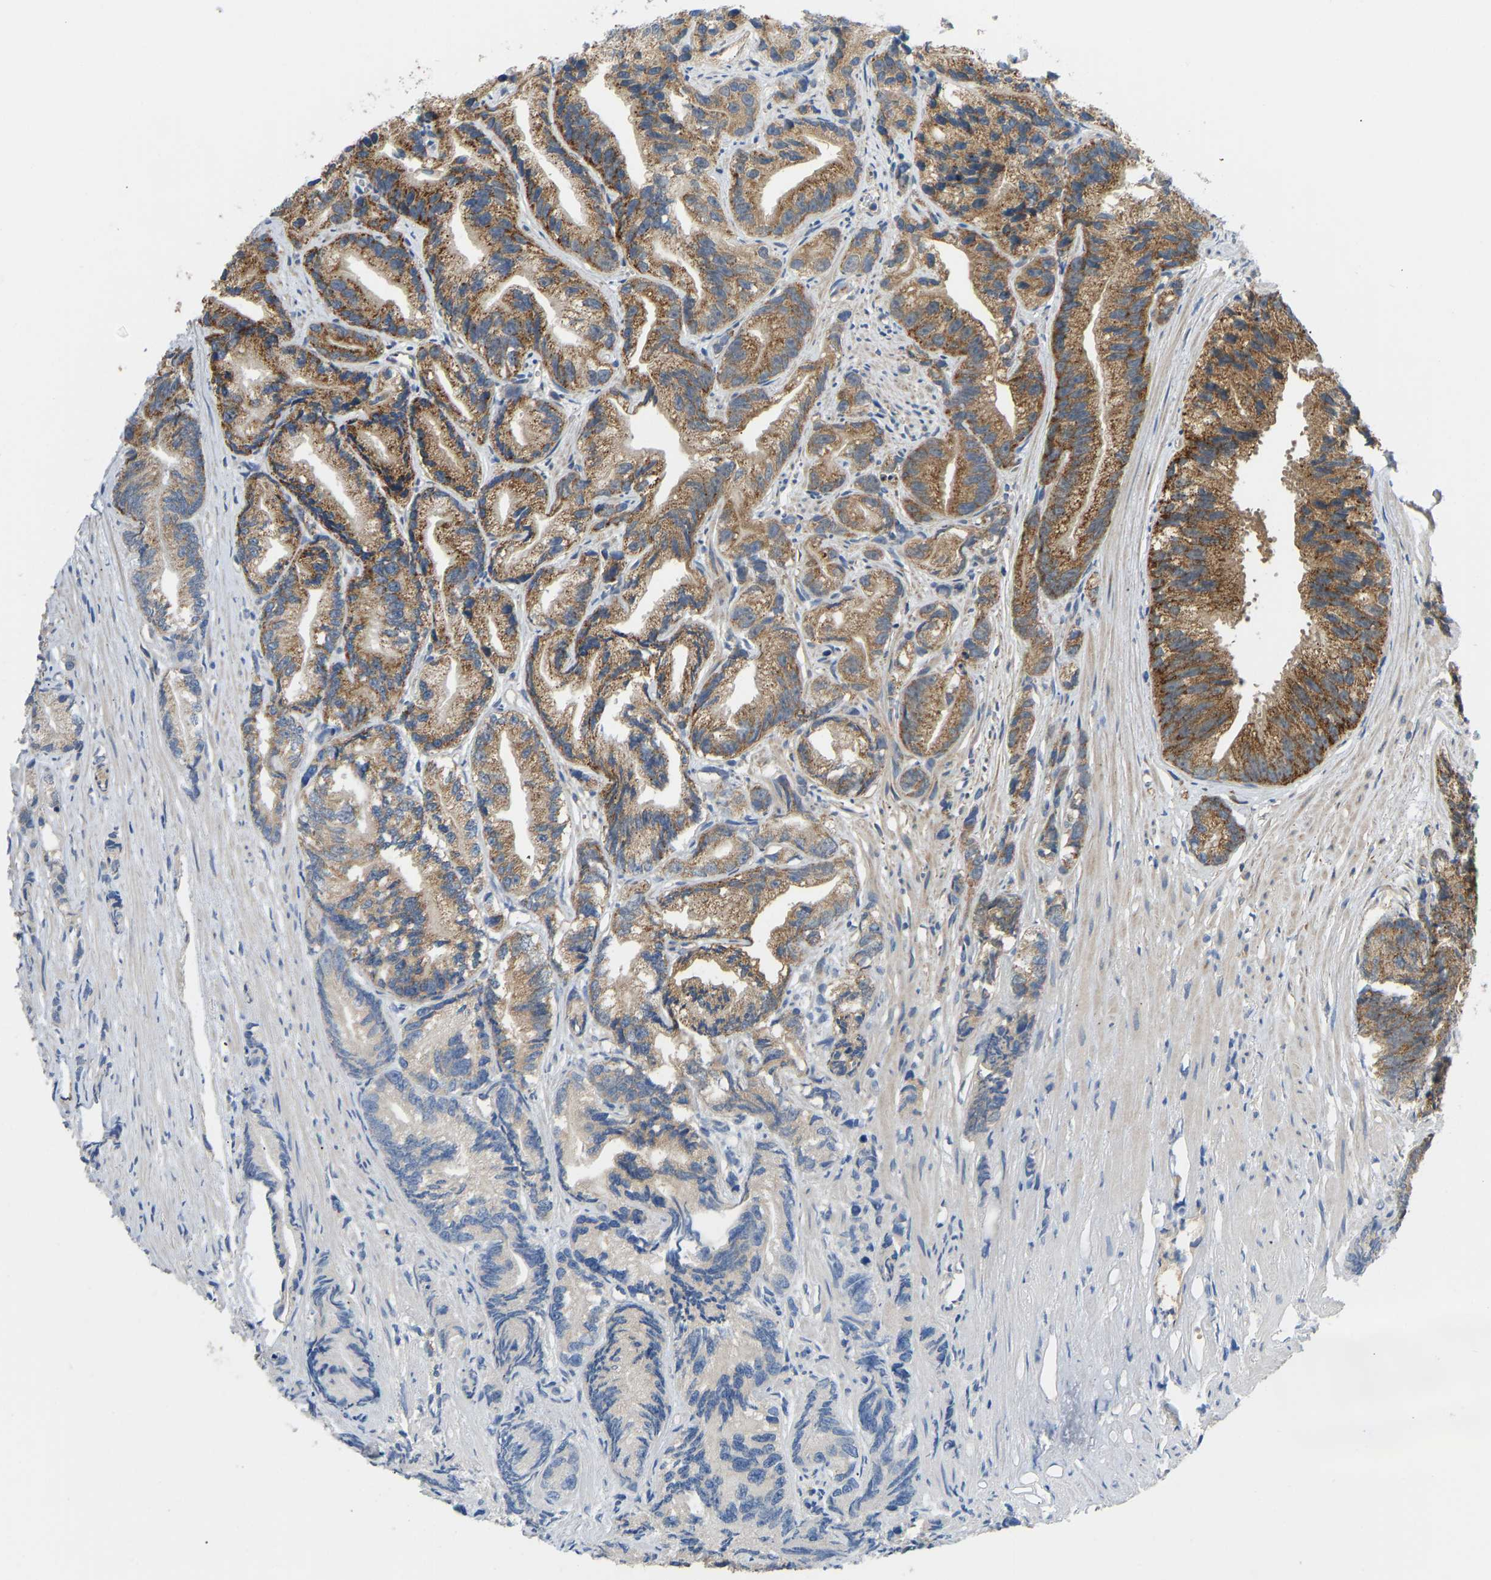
{"staining": {"intensity": "moderate", "quantity": ">75%", "location": "cytoplasmic/membranous"}, "tissue": "prostate cancer", "cell_type": "Tumor cells", "image_type": "cancer", "snomed": [{"axis": "morphology", "description": "Adenocarcinoma, Low grade"}, {"axis": "topography", "description": "Prostate"}], "caption": "IHC photomicrograph of neoplastic tissue: adenocarcinoma (low-grade) (prostate) stained using immunohistochemistry (IHC) reveals medium levels of moderate protein expression localized specifically in the cytoplasmic/membranous of tumor cells, appearing as a cytoplasmic/membranous brown color.", "gene": "RBP1", "patient": {"sex": "male", "age": 89}}